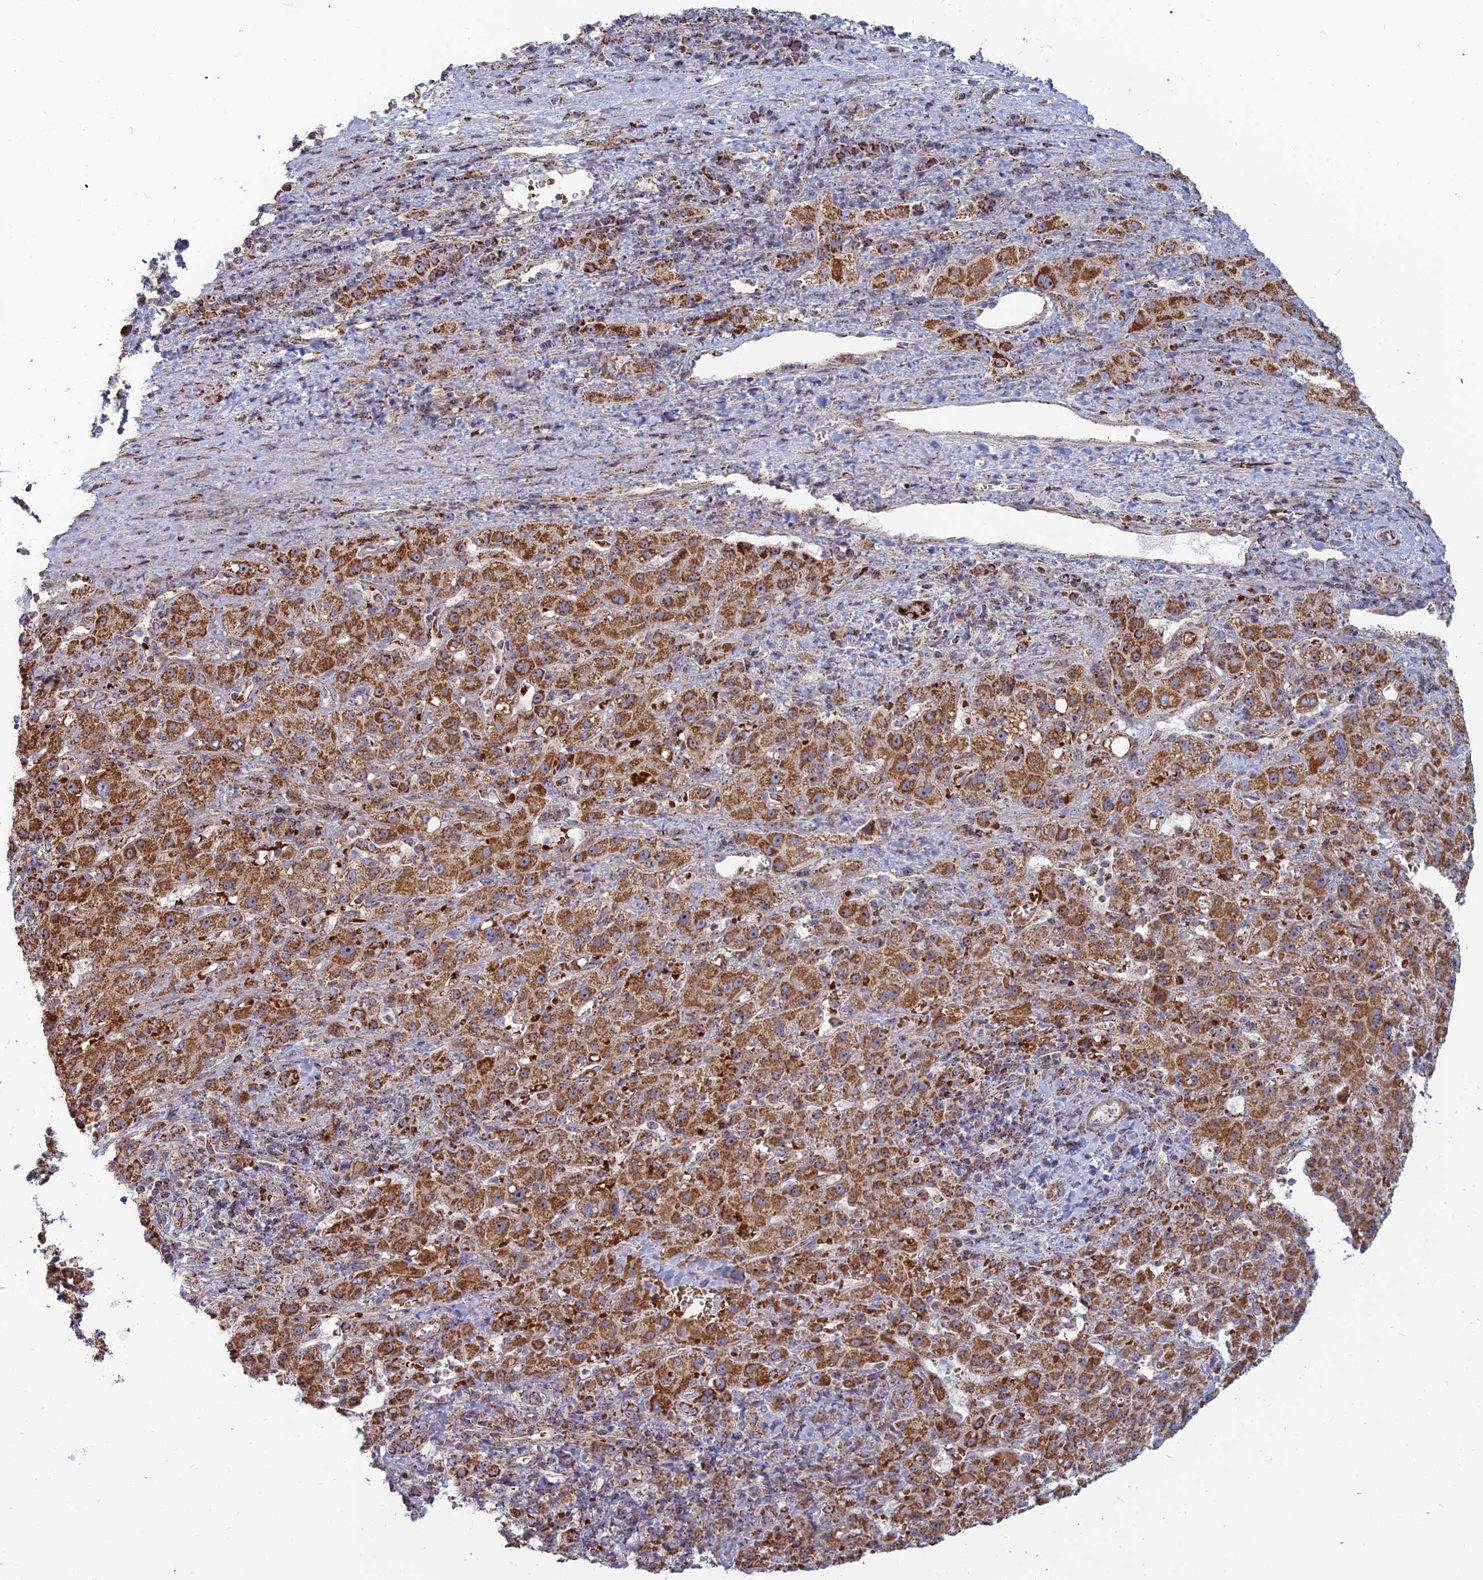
{"staining": {"intensity": "strong", "quantity": ">75%", "location": "cytoplasmic/membranous"}, "tissue": "liver cancer", "cell_type": "Tumor cells", "image_type": "cancer", "snomed": [{"axis": "morphology", "description": "Carcinoma, Hepatocellular, NOS"}, {"axis": "topography", "description": "Liver"}], "caption": "Hepatocellular carcinoma (liver) tissue reveals strong cytoplasmic/membranous positivity in about >75% of tumor cells, visualized by immunohistochemistry.", "gene": "SLC35F4", "patient": {"sex": "female", "age": 58}}